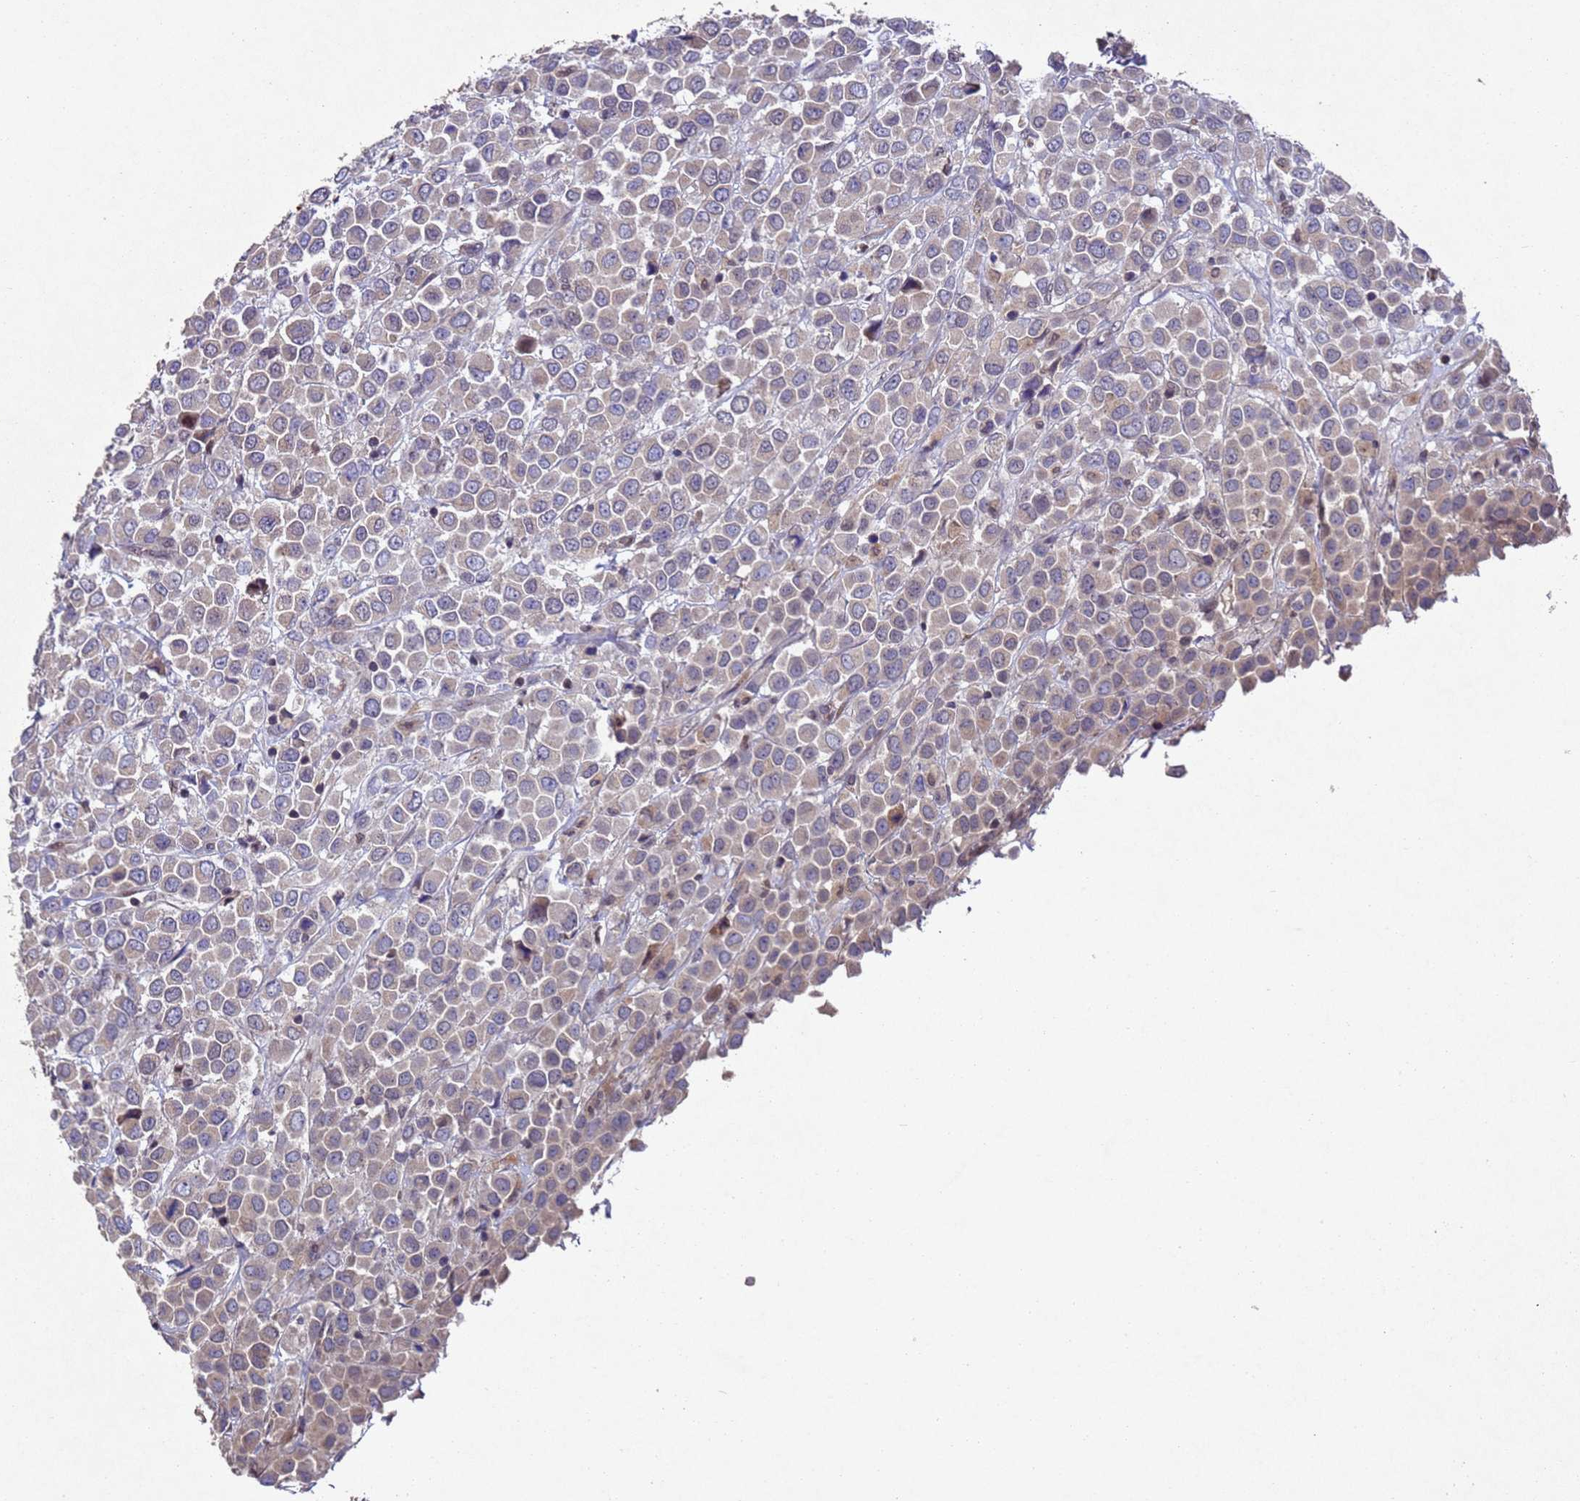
{"staining": {"intensity": "weak", "quantity": "<25%", "location": "cytoplasmic/membranous"}, "tissue": "breast cancer", "cell_type": "Tumor cells", "image_type": "cancer", "snomed": [{"axis": "morphology", "description": "Duct carcinoma"}, {"axis": "topography", "description": "Breast"}], "caption": "An image of human breast infiltrating ductal carcinoma is negative for staining in tumor cells. (Stains: DAB IHC with hematoxylin counter stain, Microscopy: brightfield microscopy at high magnification).", "gene": "TBK1", "patient": {"sex": "female", "age": 61}}